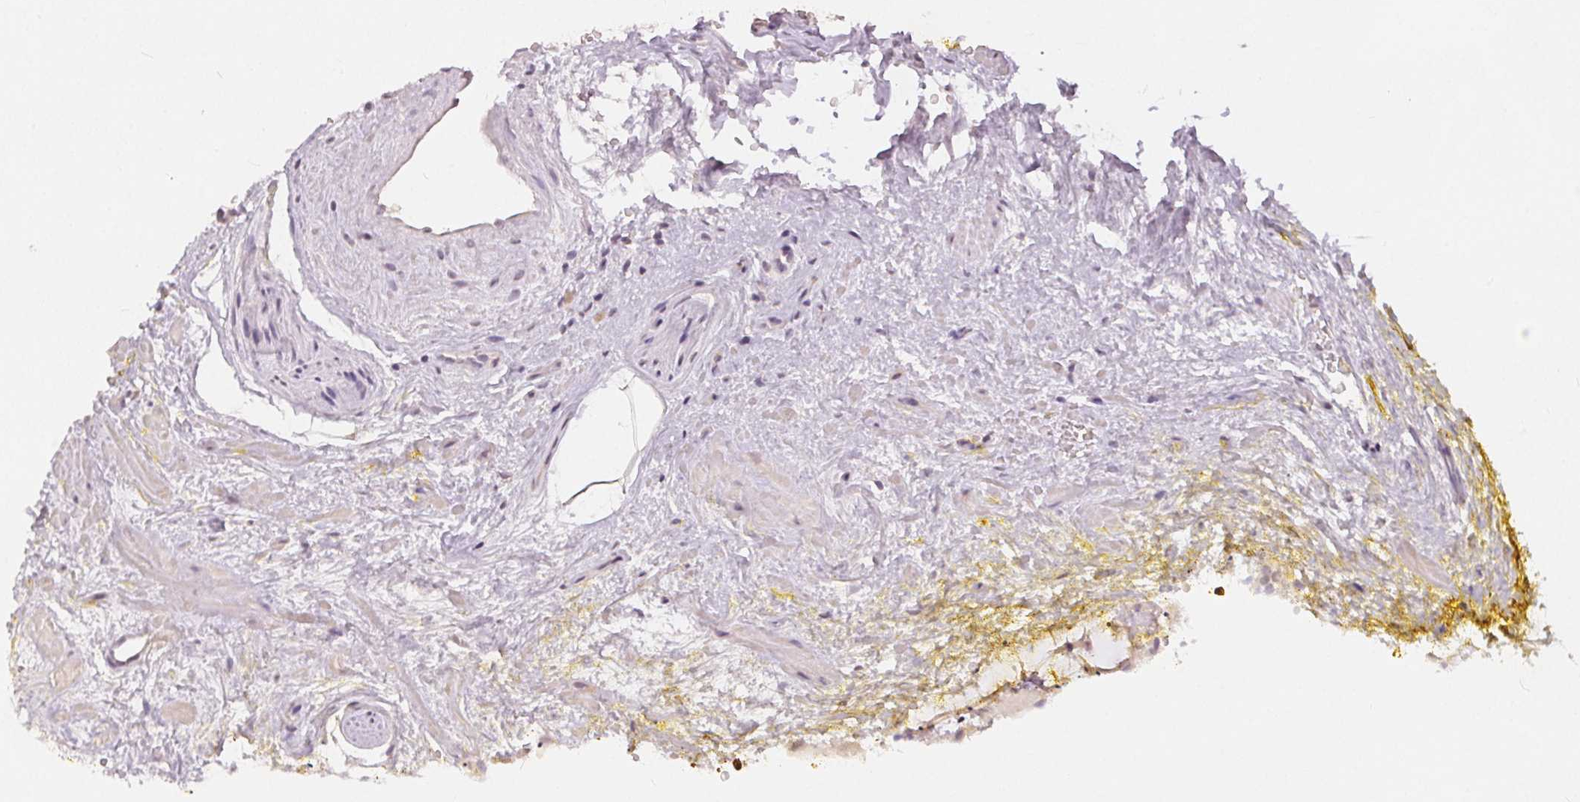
{"staining": {"intensity": "negative", "quantity": "none", "location": "none"}, "tissue": "prostate cancer", "cell_type": "Tumor cells", "image_type": "cancer", "snomed": [{"axis": "morphology", "description": "Adenocarcinoma, Low grade"}, {"axis": "topography", "description": "Prostate"}], "caption": "A histopathology image of human adenocarcinoma (low-grade) (prostate) is negative for staining in tumor cells. The staining is performed using DAB (3,3'-diaminobenzidine) brown chromogen with nuclei counter-stained in using hematoxylin.", "gene": "SLC27A5", "patient": {"sex": "male", "age": 63}}